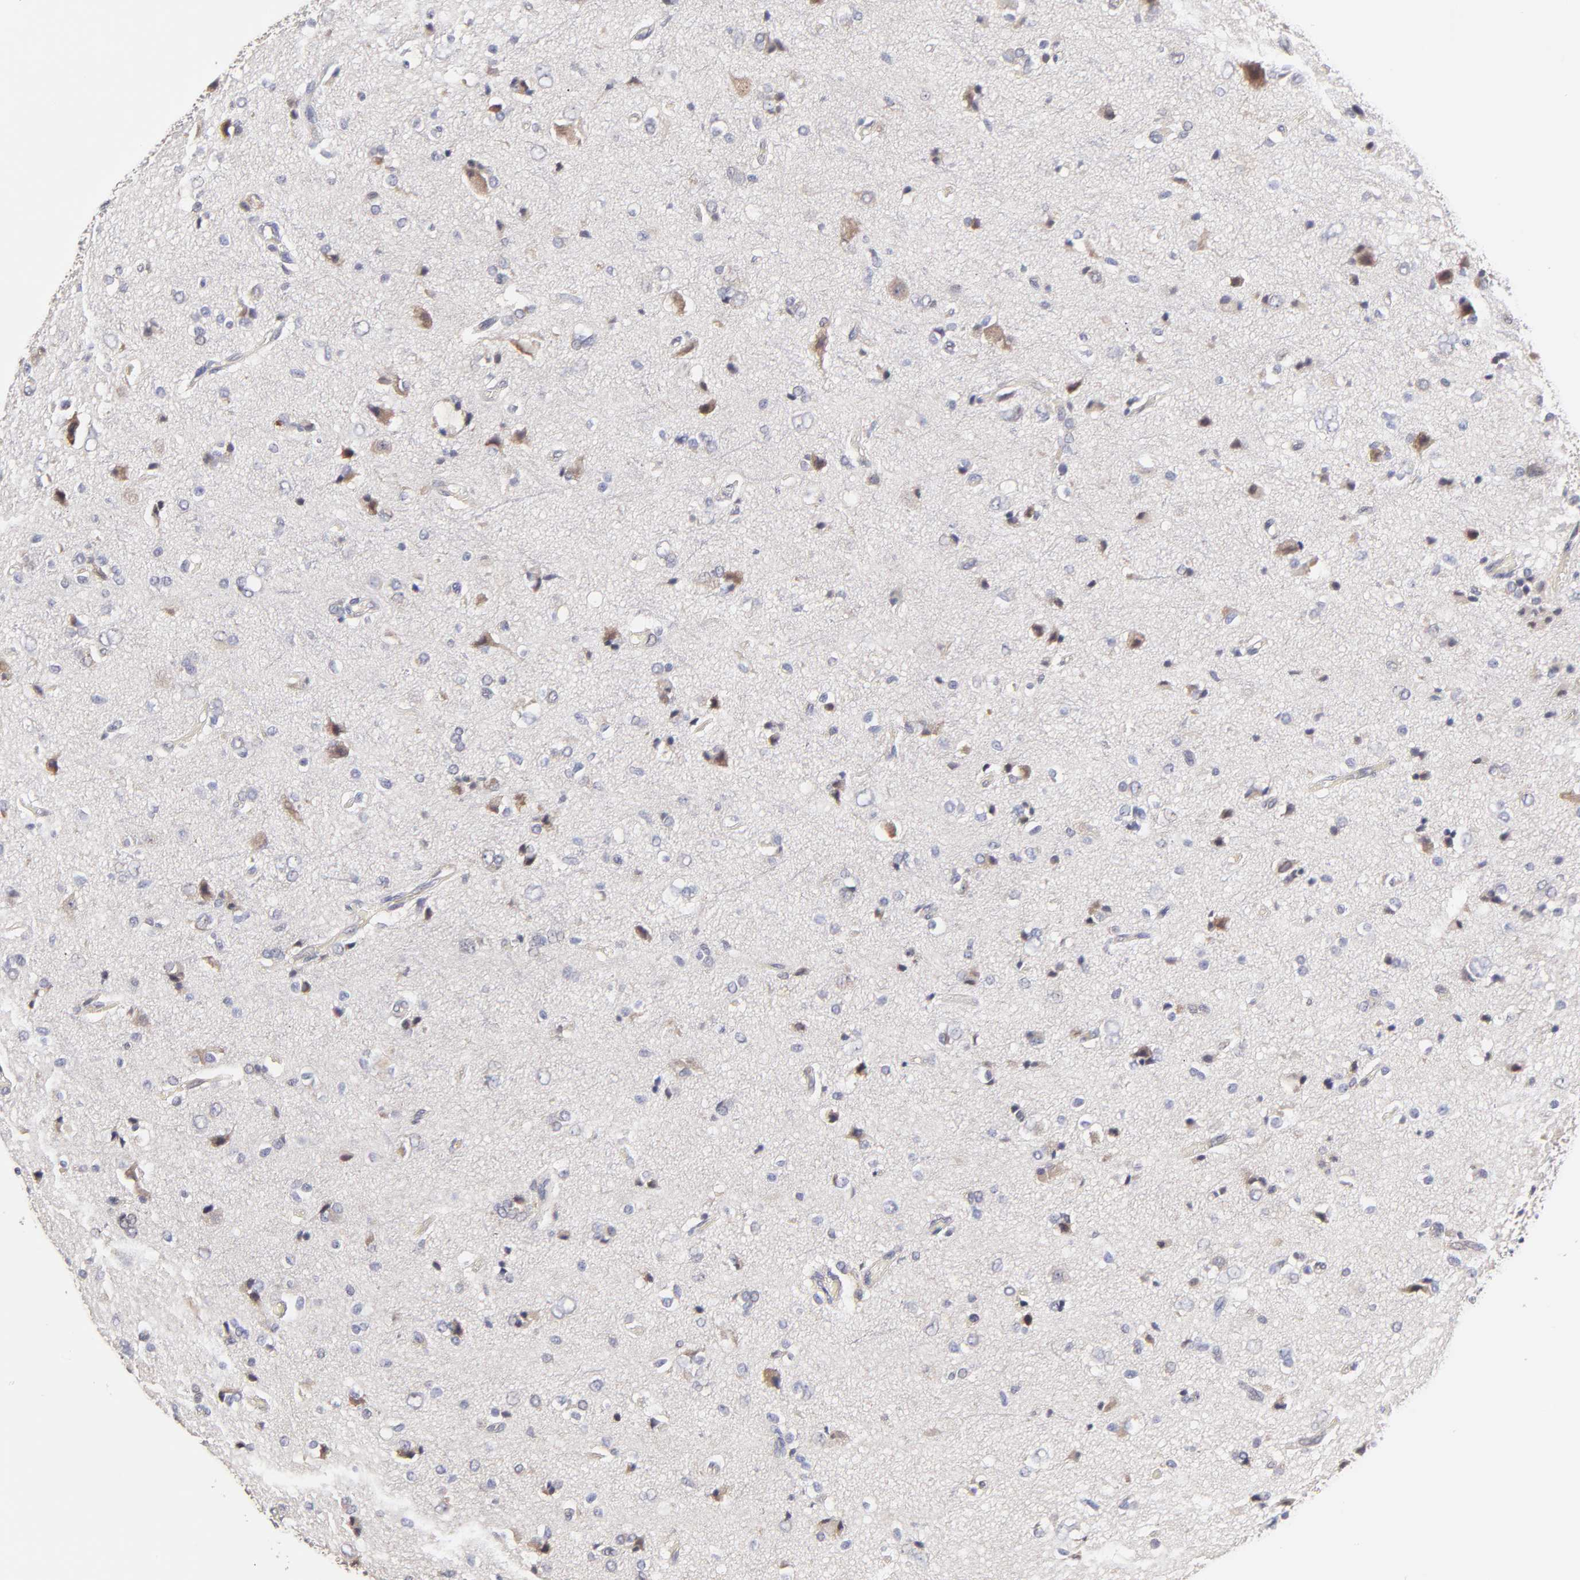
{"staining": {"intensity": "weak", "quantity": "<25%", "location": "cytoplasmic/membranous"}, "tissue": "glioma", "cell_type": "Tumor cells", "image_type": "cancer", "snomed": [{"axis": "morphology", "description": "Glioma, malignant, High grade"}, {"axis": "topography", "description": "Brain"}], "caption": "High magnification brightfield microscopy of malignant glioma (high-grade) stained with DAB (brown) and counterstained with hematoxylin (blue): tumor cells show no significant staining. (DAB immunohistochemistry (IHC) visualized using brightfield microscopy, high magnification).", "gene": "ZNF10", "patient": {"sex": "male", "age": 47}}